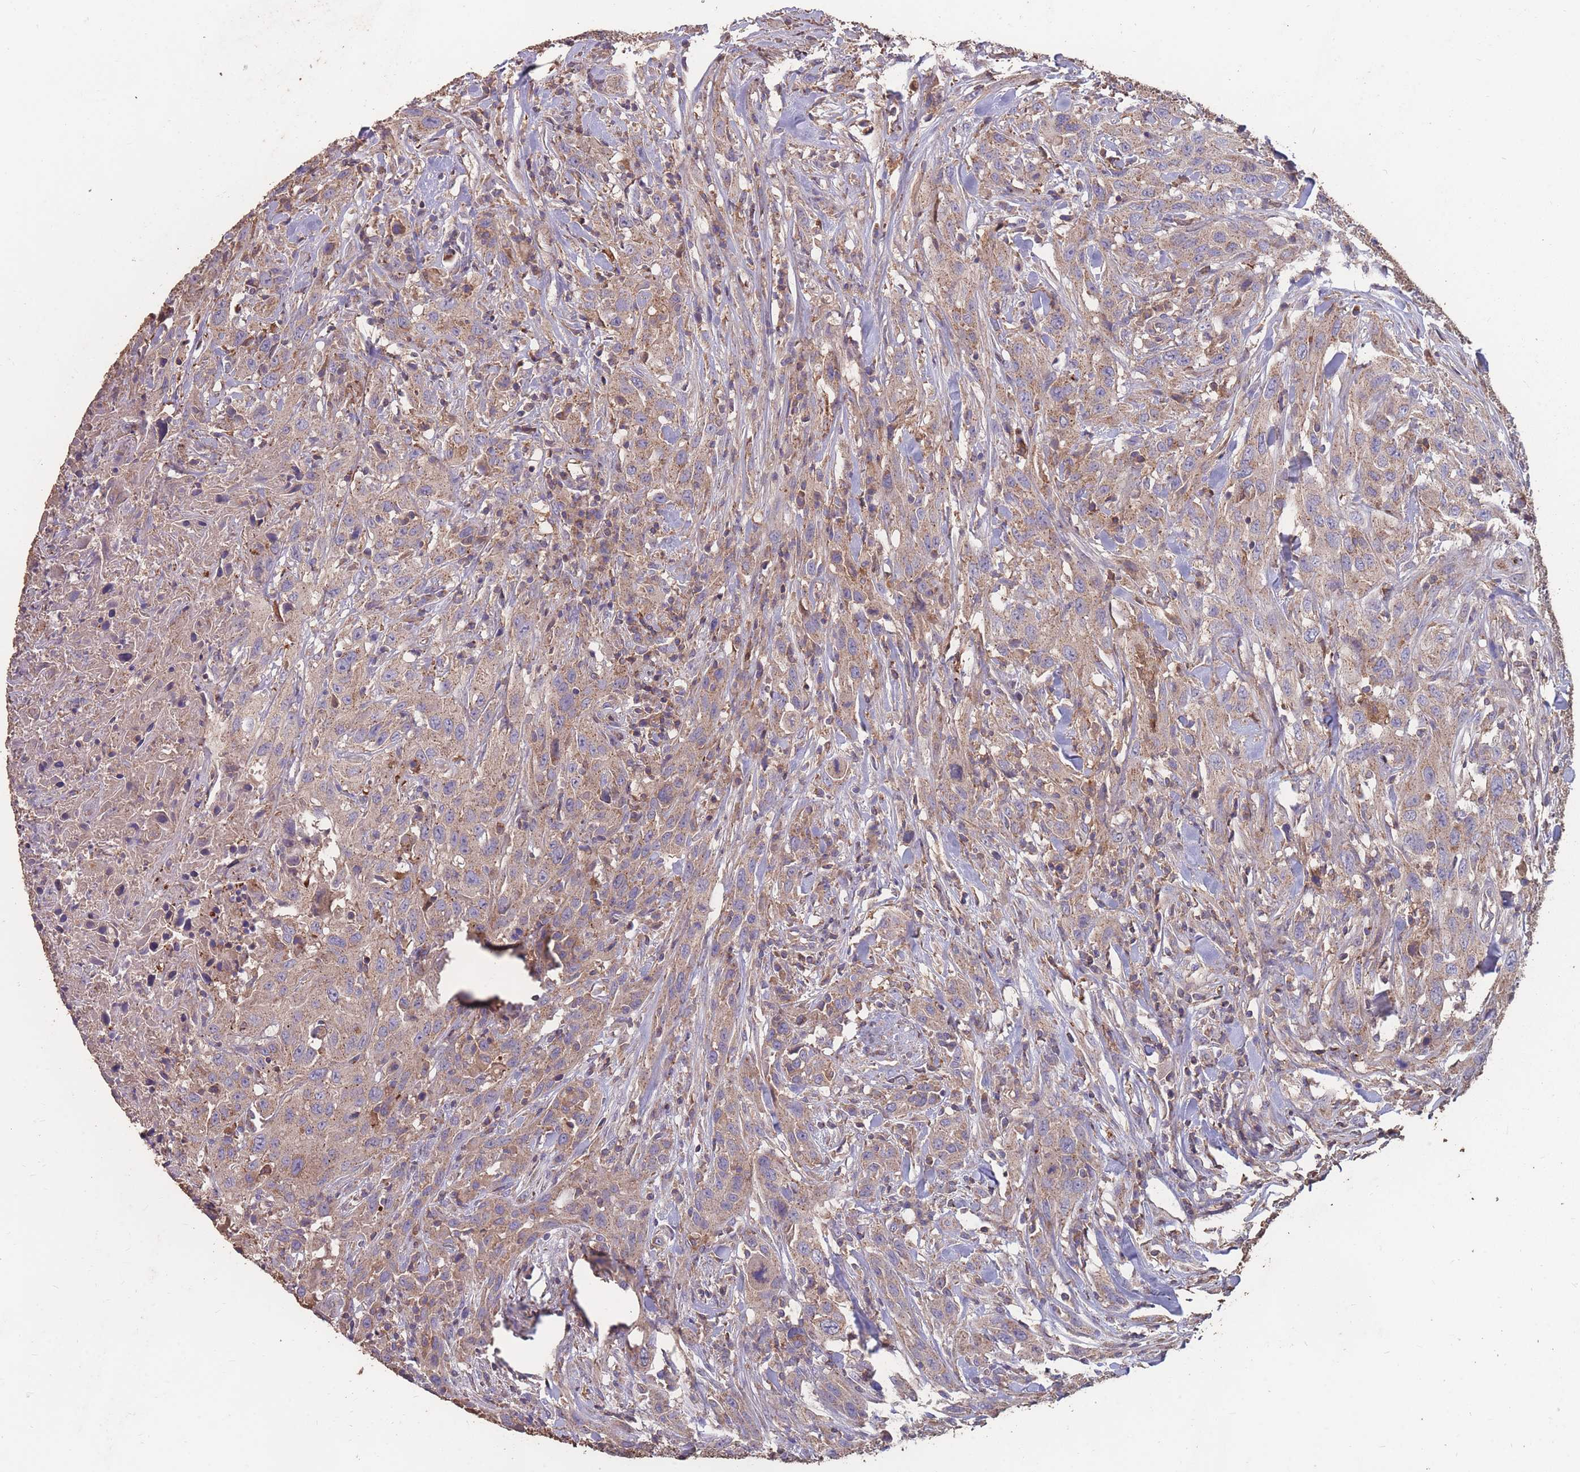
{"staining": {"intensity": "weak", "quantity": ">75%", "location": "cytoplasmic/membranous"}, "tissue": "urothelial cancer", "cell_type": "Tumor cells", "image_type": "cancer", "snomed": [{"axis": "morphology", "description": "Urothelial carcinoma, High grade"}, {"axis": "topography", "description": "Urinary bladder"}], "caption": "Immunohistochemistry (IHC) (DAB) staining of urothelial carcinoma (high-grade) demonstrates weak cytoplasmic/membranous protein positivity in approximately >75% of tumor cells. The protein is stained brown, and the nuclei are stained in blue (DAB (3,3'-diaminobenzidine) IHC with brightfield microscopy, high magnification).", "gene": "CD33", "patient": {"sex": "male", "age": 61}}